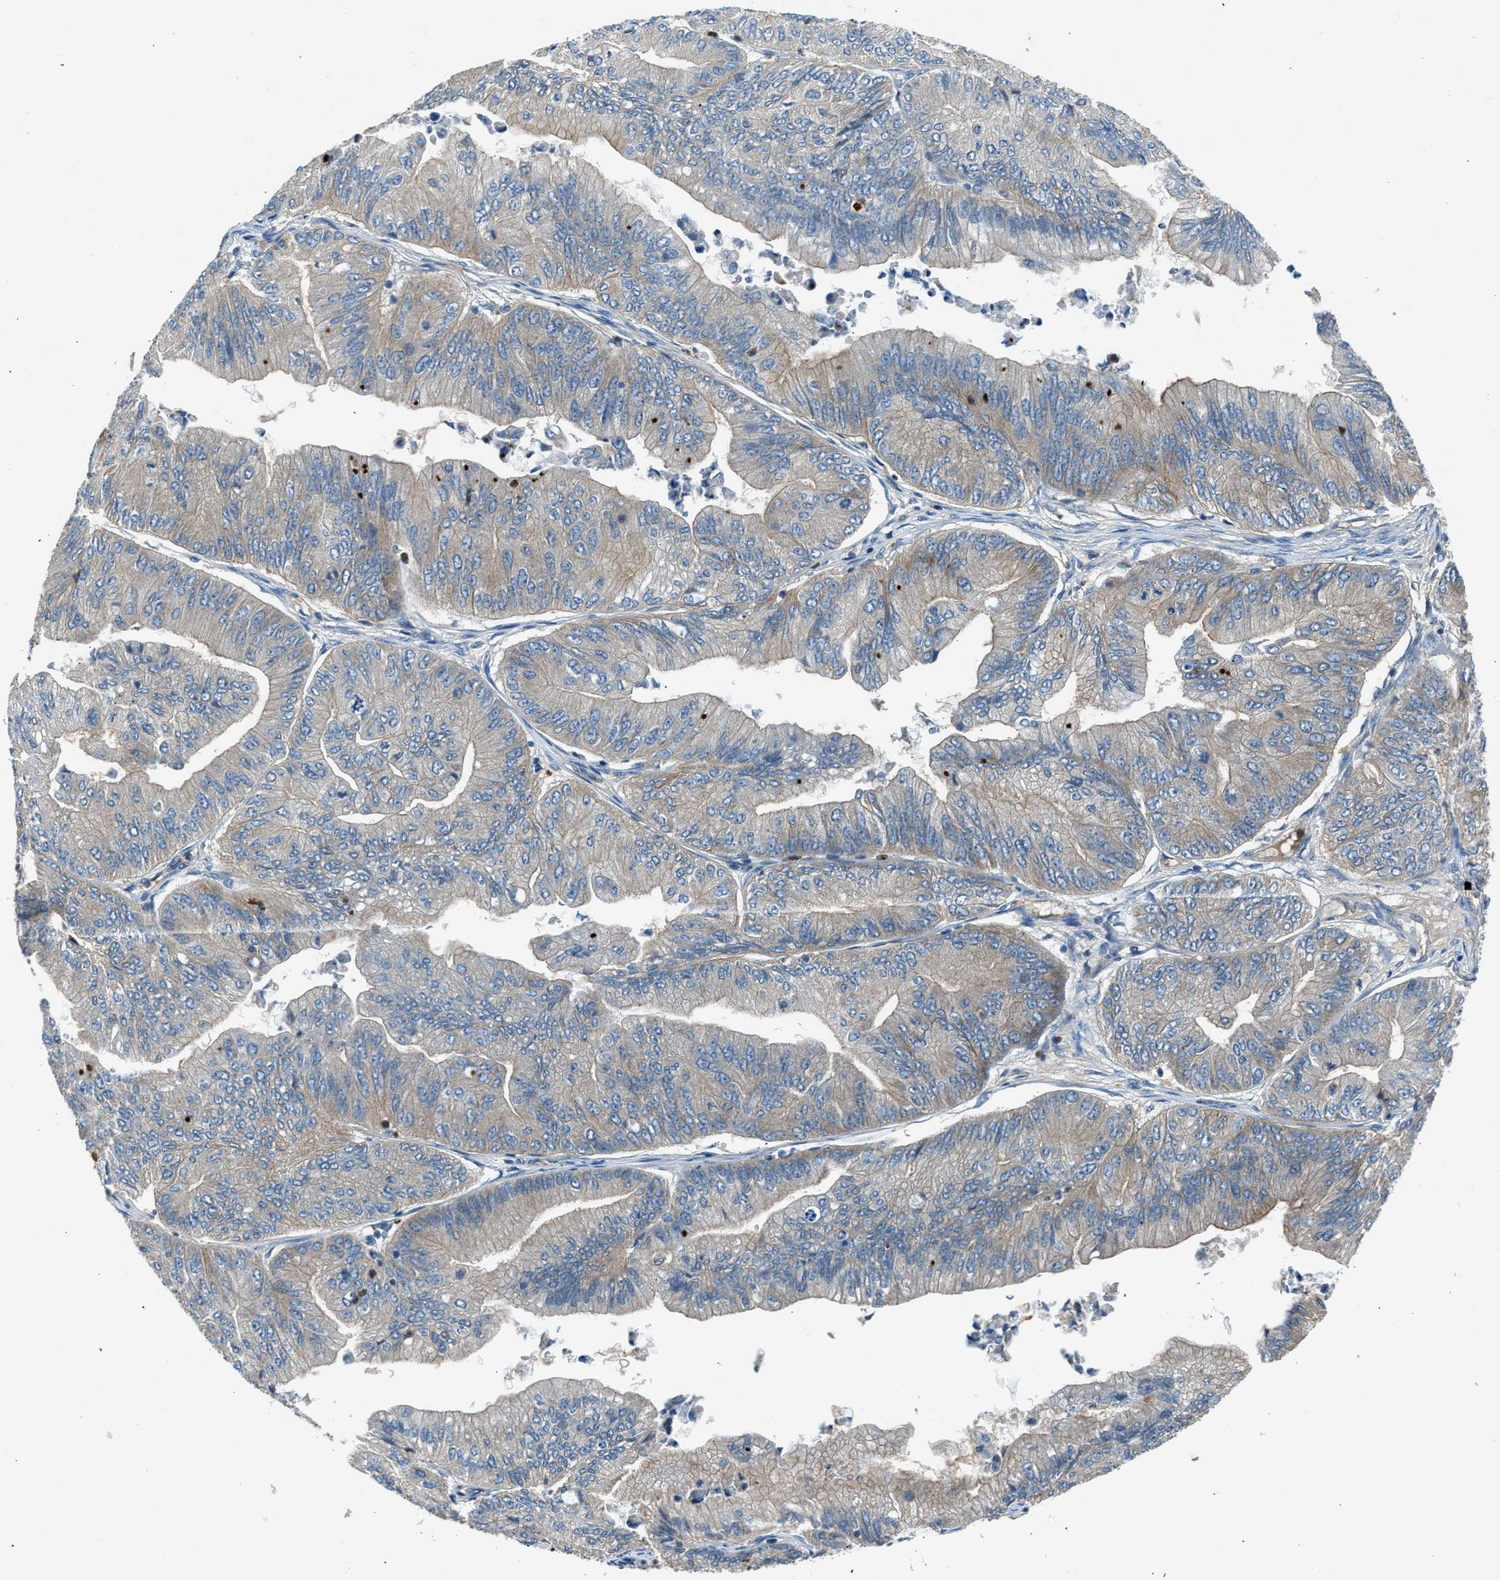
{"staining": {"intensity": "weak", "quantity": "<25%", "location": "cytoplasmic/membranous"}, "tissue": "ovarian cancer", "cell_type": "Tumor cells", "image_type": "cancer", "snomed": [{"axis": "morphology", "description": "Cystadenocarcinoma, mucinous, NOS"}, {"axis": "topography", "description": "Ovary"}], "caption": "Immunohistochemical staining of ovarian cancer (mucinous cystadenocarcinoma) exhibits no significant expression in tumor cells.", "gene": "BMP1", "patient": {"sex": "female", "age": 61}}